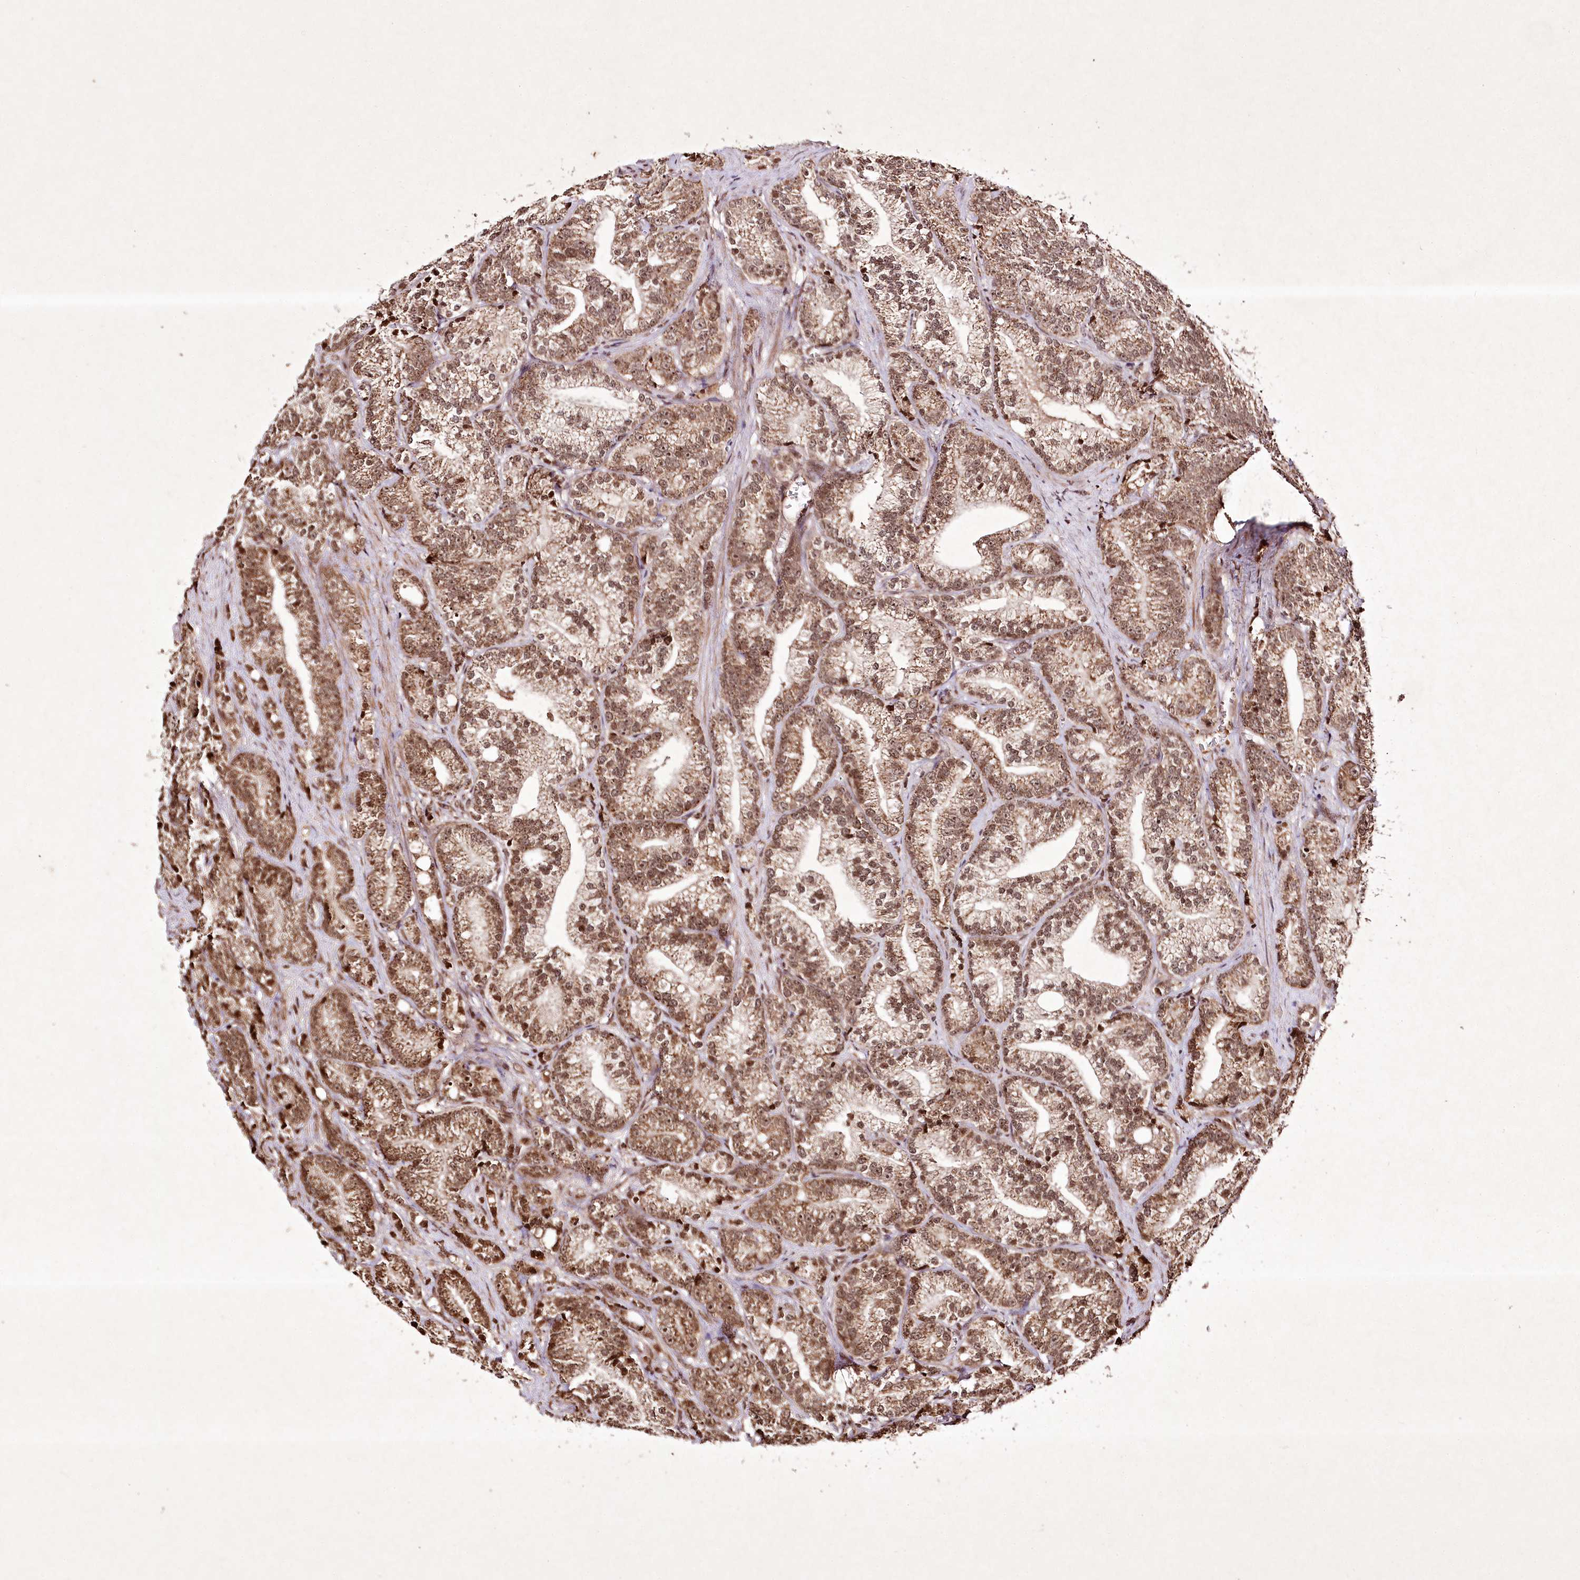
{"staining": {"intensity": "moderate", "quantity": ">75%", "location": "cytoplasmic/membranous,nuclear"}, "tissue": "prostate cancer", "cell_type": "Tumor cells", "image_type": "cancer", "snomed": [{"axis": "morphology", "description": "Adenocarcinoma, Low grade"}, {"axis": "topography", "description": "Prostate"}], "caption": "Prostate cancer (low-grade adenocarcinoma) stained with a brown dye displays moderate cytoplasmic/membranous and nuclear positive positivity in approximately >75% of tumor cells.", "gene": "CARM1", "patient": {"sex": "male", "age": 89}}